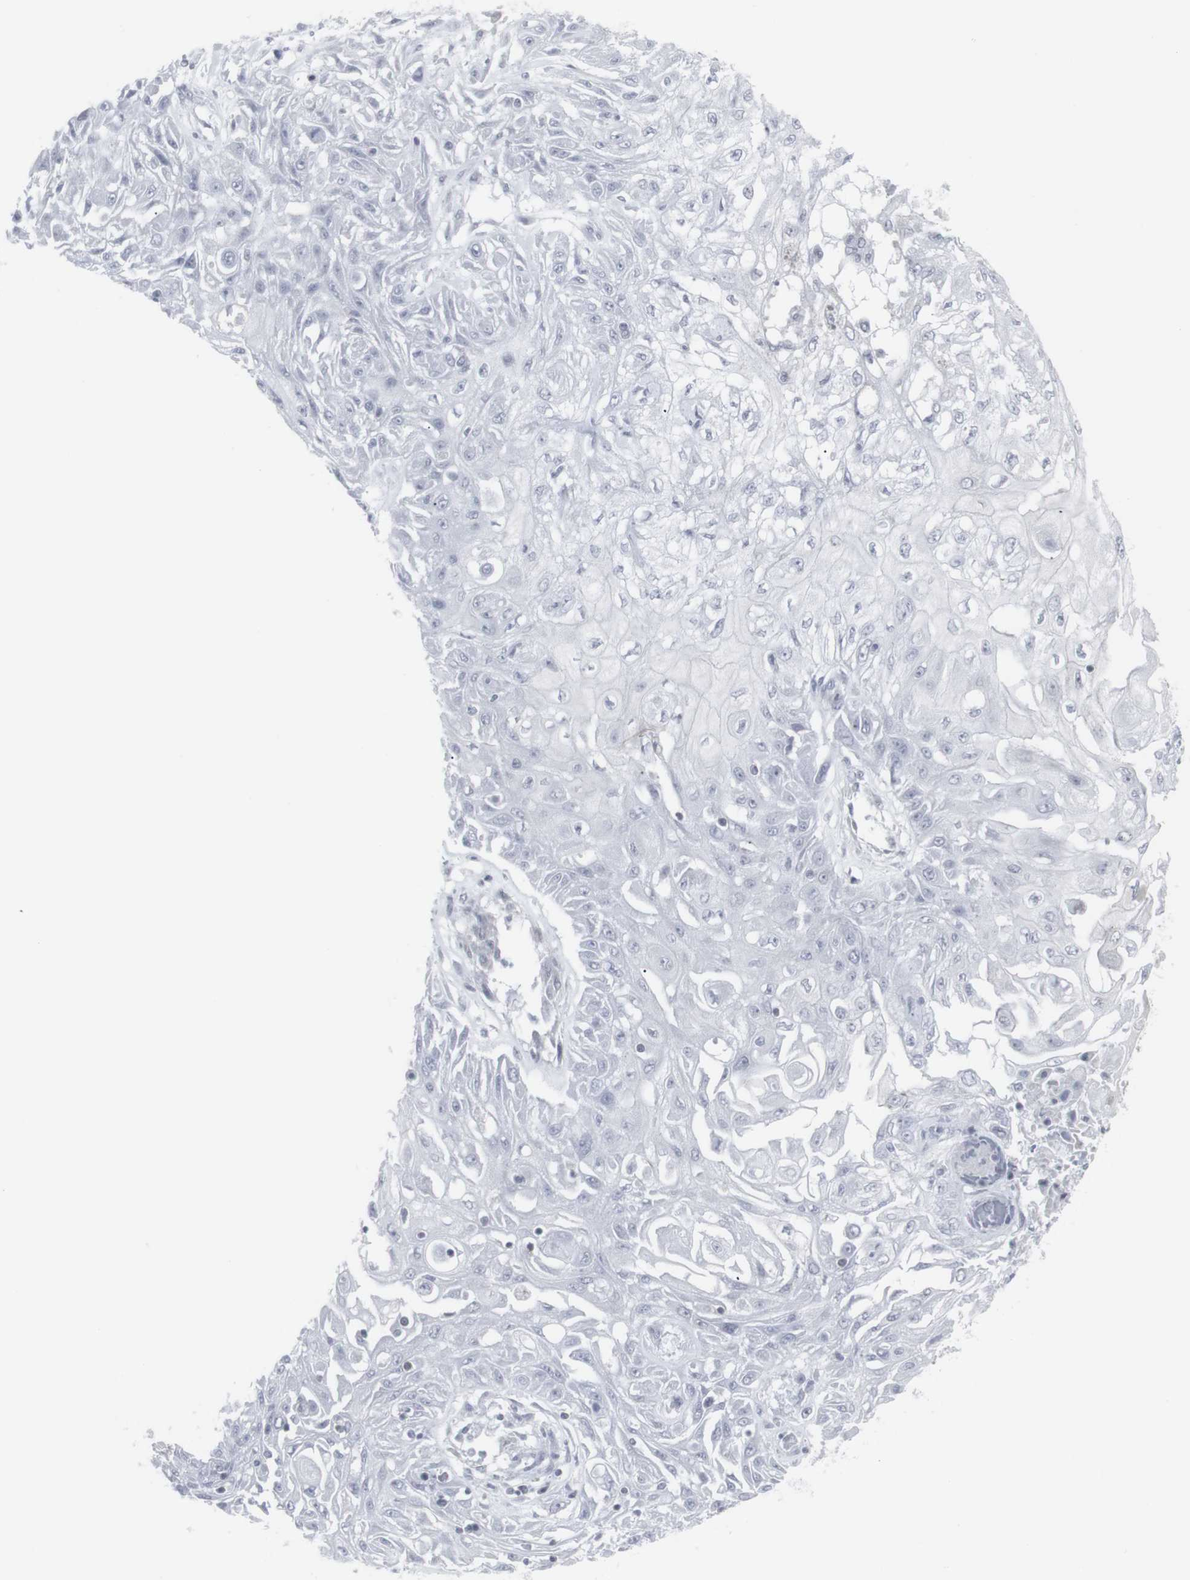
{"staining": {"intensity": "negative", "quantity": "none", "location": "none"}, "tissue": "skin cancer", "cell_type": "Tumor cells", "image_type": "cancer", "snomed": [{"axis": "morphology", "description": "Squamous cell carcinoma, NOS"}, {"axis": "topography", "description": "Skin"}], "caption": "Photomicrograph shows no protein positivity in tumor cells of skin cancer tissue.", "gene": "APOBEC2", "patient": {"sex": "male", "age": 75}}